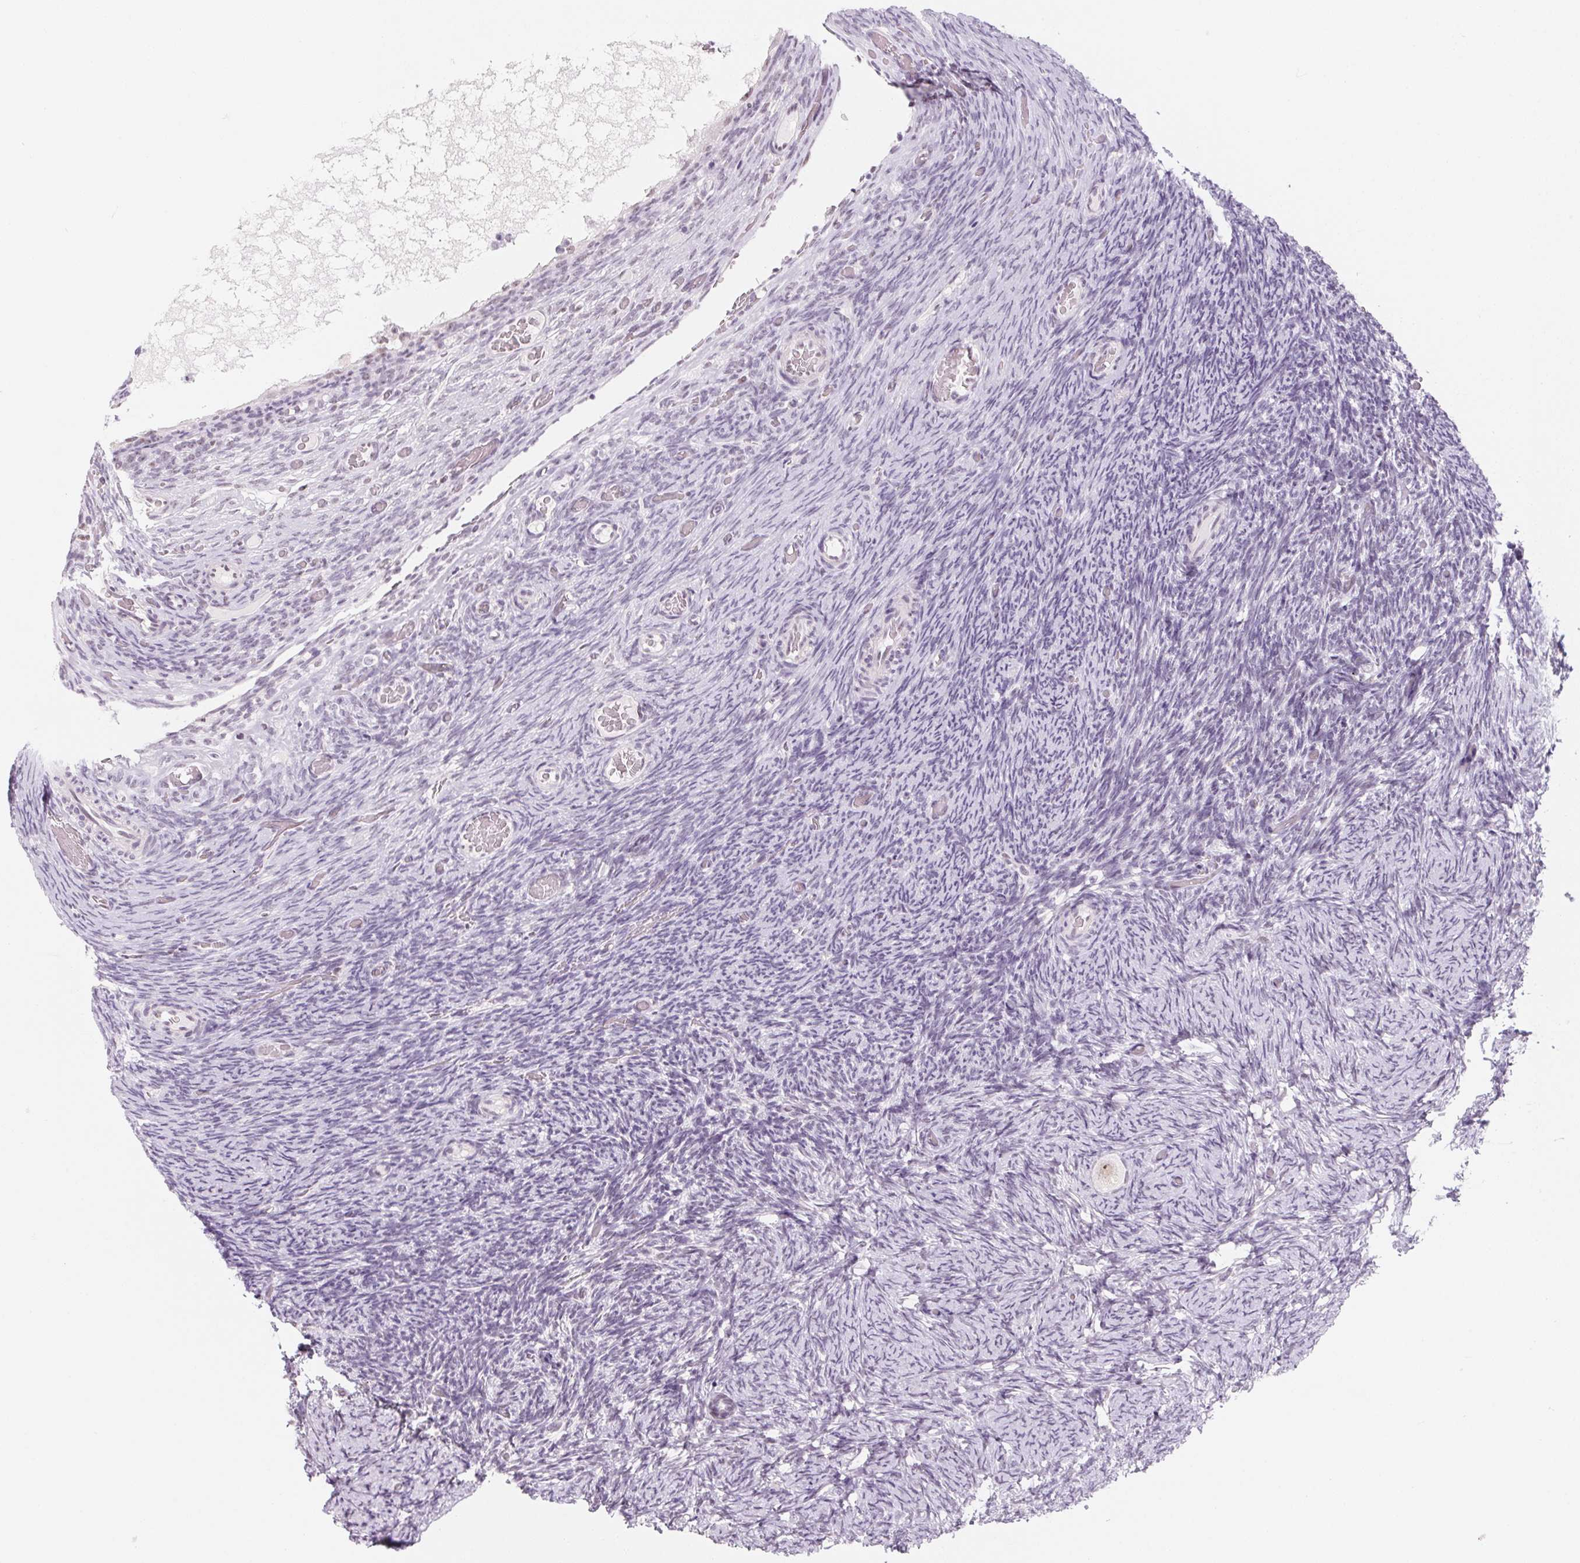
{"staining": {"intensity": "negative", "quantity": "none", "location": "none"}, "tissue": "ovary", "cell_type": "Follicle cells", "image_type": "normal", "snomed": [{"axis": "morphology", "description": "Normal tissue, NOS"}, {"axis": "topography", "description": "Ovary"}], "caption": "The photomicrograph demonstrates no significant staining in follicle cells of ovary.", "gene": "ZIC4", "patient": {"sex": "female", "age": 34}}